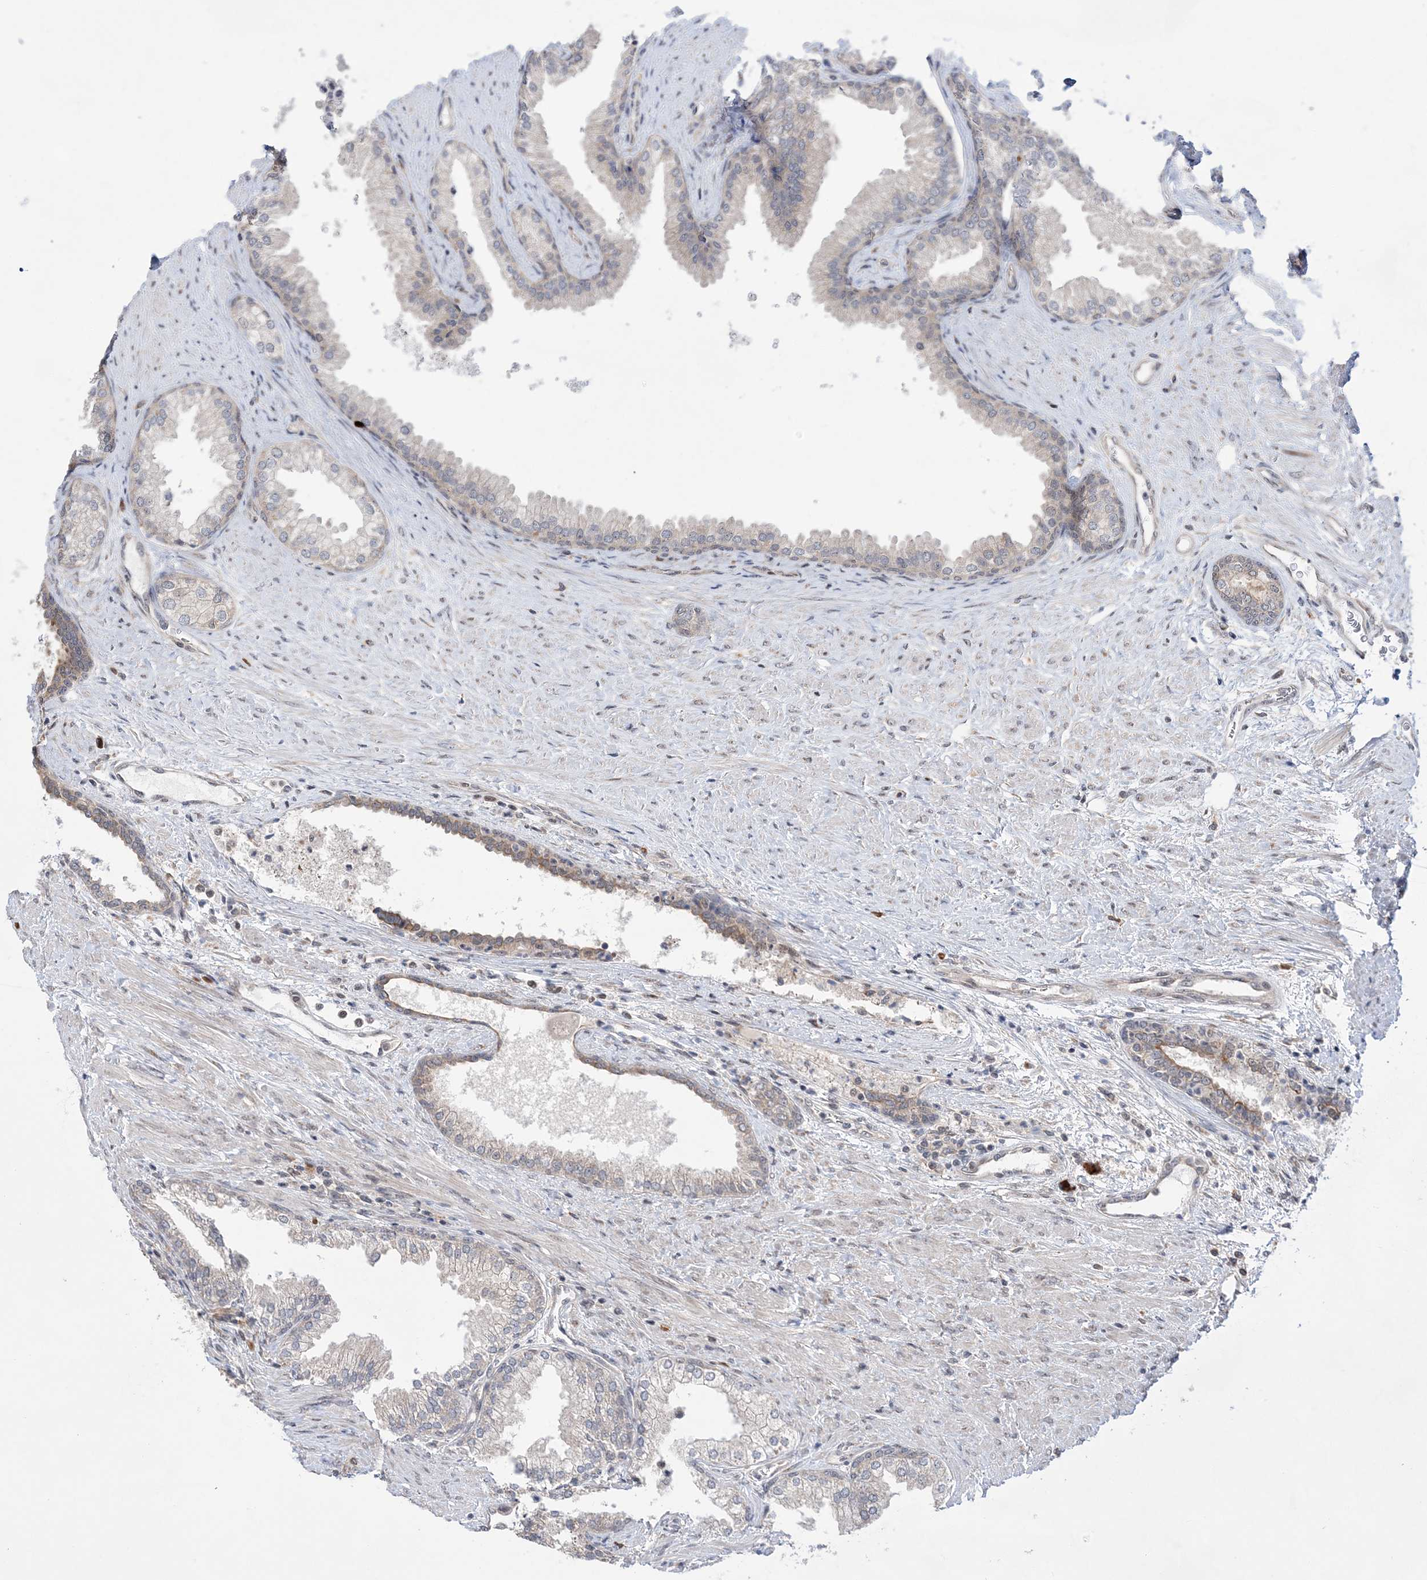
{"staining": {"intensity": "moderate", "quantity": "25%-75%", "location": "cytoplasmic/membranous"}, "tissue": "prostate", "cell_type": "Glandular cells", "image_type": "normal", "snomed": [{"axis": "morphology", "description": "Normal tissue, NOS"}, {"axis": "topography", "description": "Prostate"}], "caption": "High-power microscopy captured an IHC photomicrograph of normal prostate, revealing moderate cytoplasmic/membranous staining in approximately 25%-75% of glandular cells.", "gene": "ANAPC15", "patient": {"sex": "male", "age": 76}}